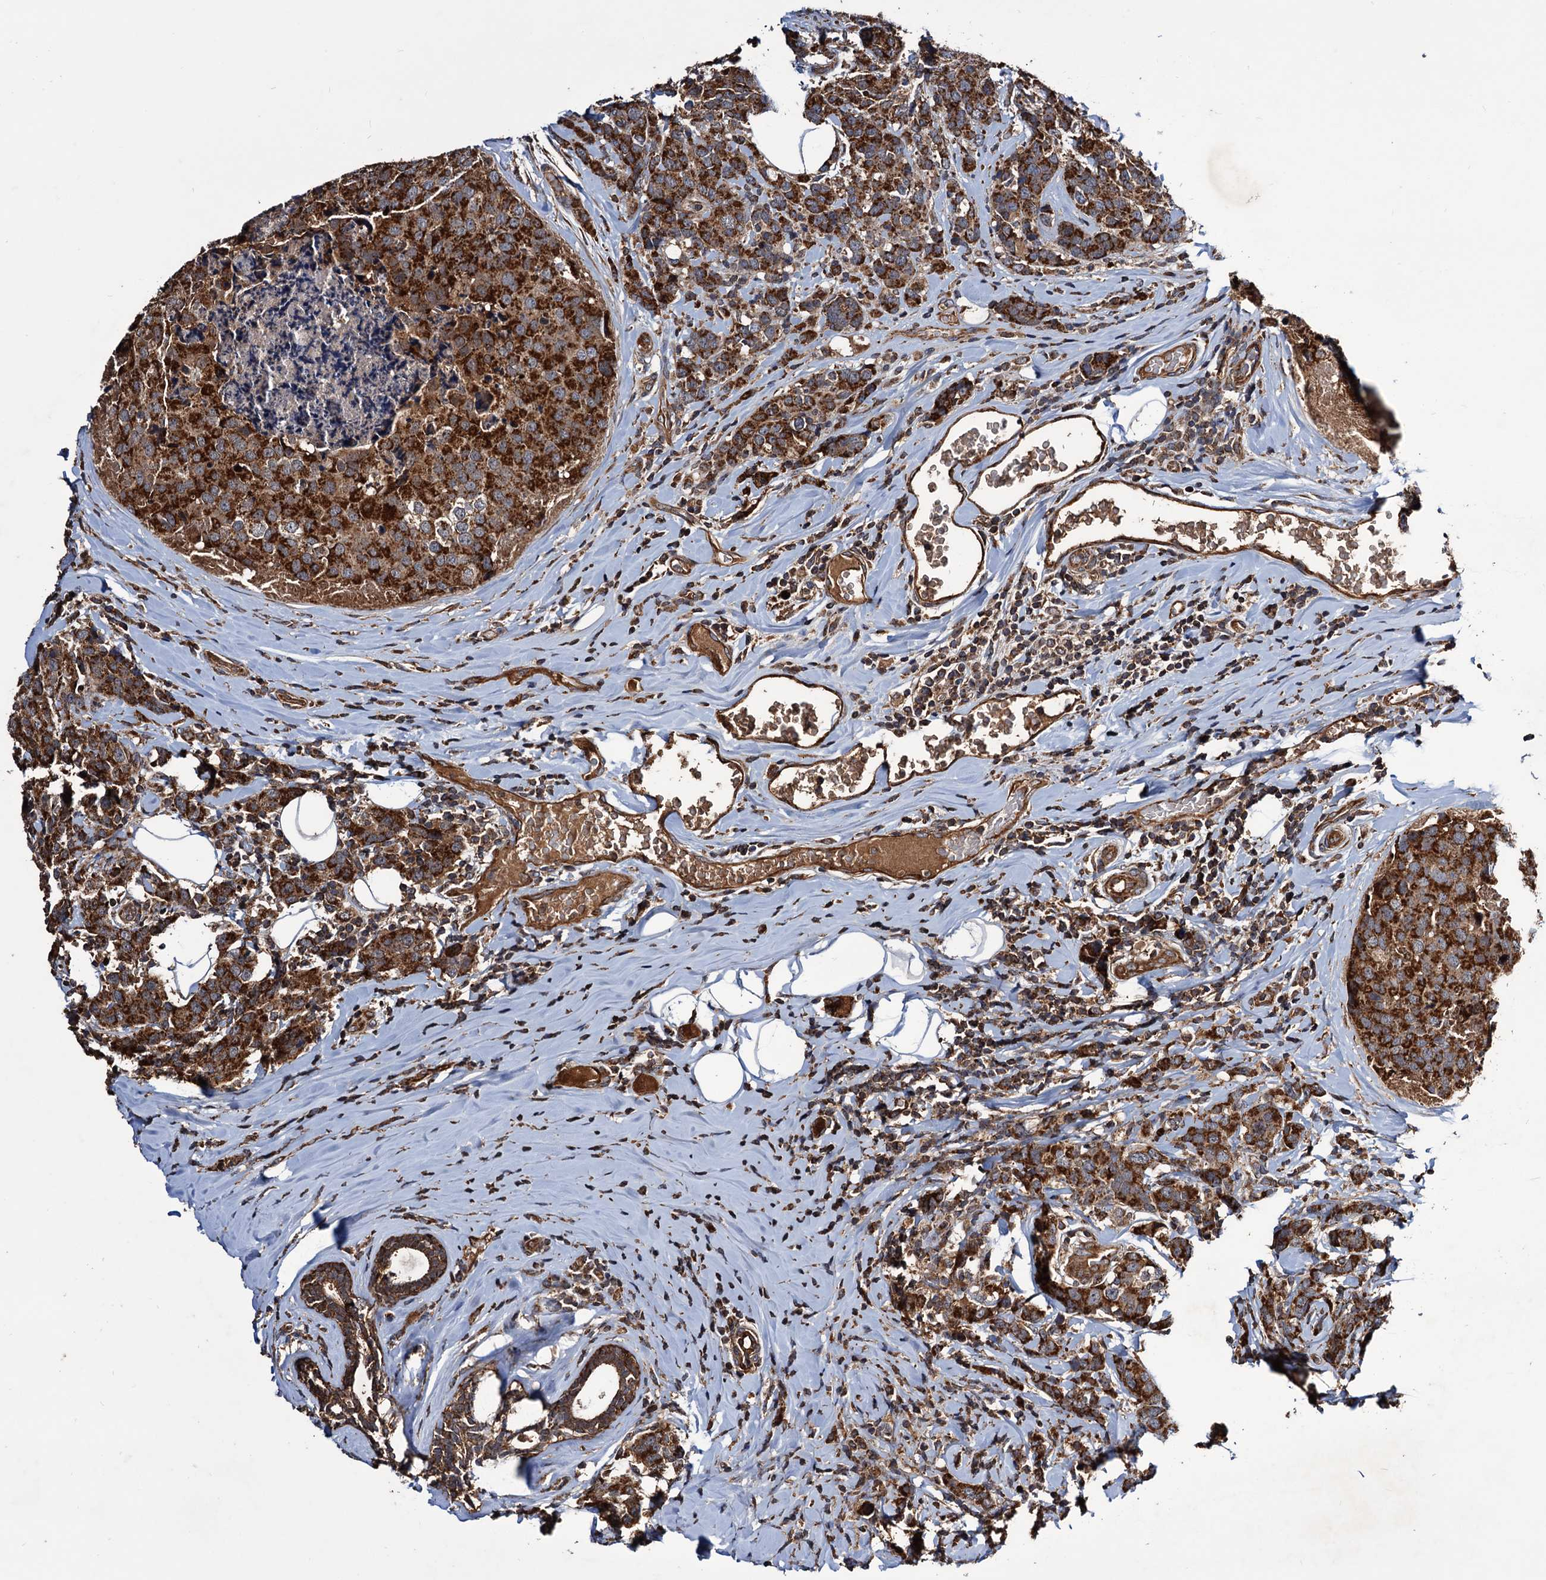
{"staining": {"intensity": "strong", "quantity": ">75%", "location": "cytoplasmic/membranous"}, "tissue": "breast cancer", "cell_type": "Tumor cells", "image_type": "cancer", "snomed": [{"axis": "morphology", "description": "Lobular carcinoma"}, {"axis": "topography", "description": "Breast"}], "caption": "Immunohistochemistry staining of breast cancer, which reveals high levels of strong cytoplasmic/membranous staining in approximately >75% of tumor cells indicating strong cytoplasmic/membranous protein staining. The staining was performed using DAB (3,3'-diaminobenzidine) (brown) for protein detection and nuclei were counterstained in hematoxylin (blue).", "gene": "MRPL42", "patient": {"sex": "female", "age": 59}}